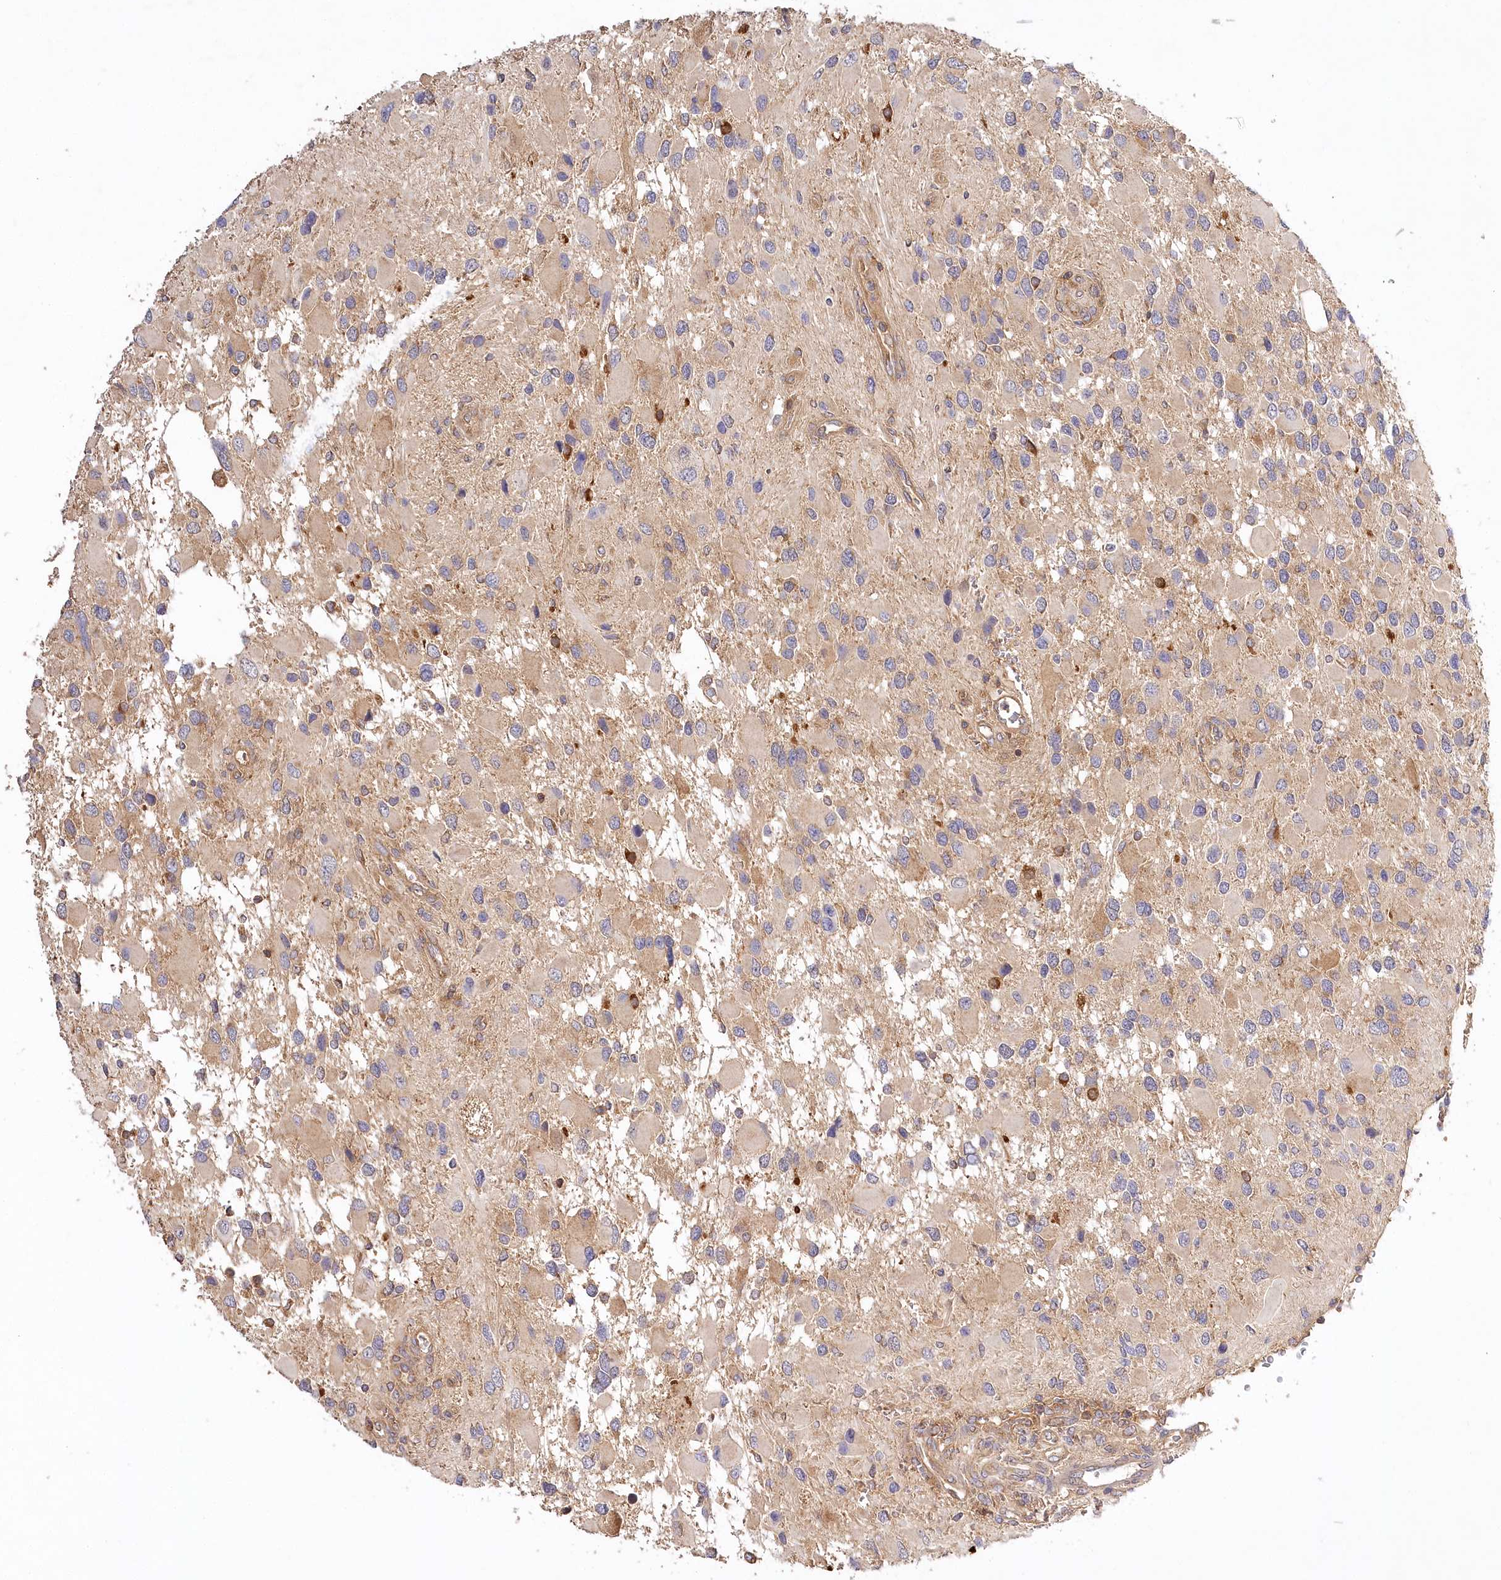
{"staining": {"intensity": "weak", "quantity": "<25%", "location": "cytoplasmic/membranous"}, "tissue": "glioma", "cell_type": "Tumor cells", "image_type": "cancer", "snomed": [{"axis": "morphology", "description": "Glioma, malignant, High grade"}, {"axis": "topography", "description": "Brain"}], "caption": "Tumor cells are negative for protein expression in human high-grade glioma (malignant). (DAB IHC with hematoxylin counter stain).", "gene": "LSS", "patient": {"sex": "male", "age": 53}}